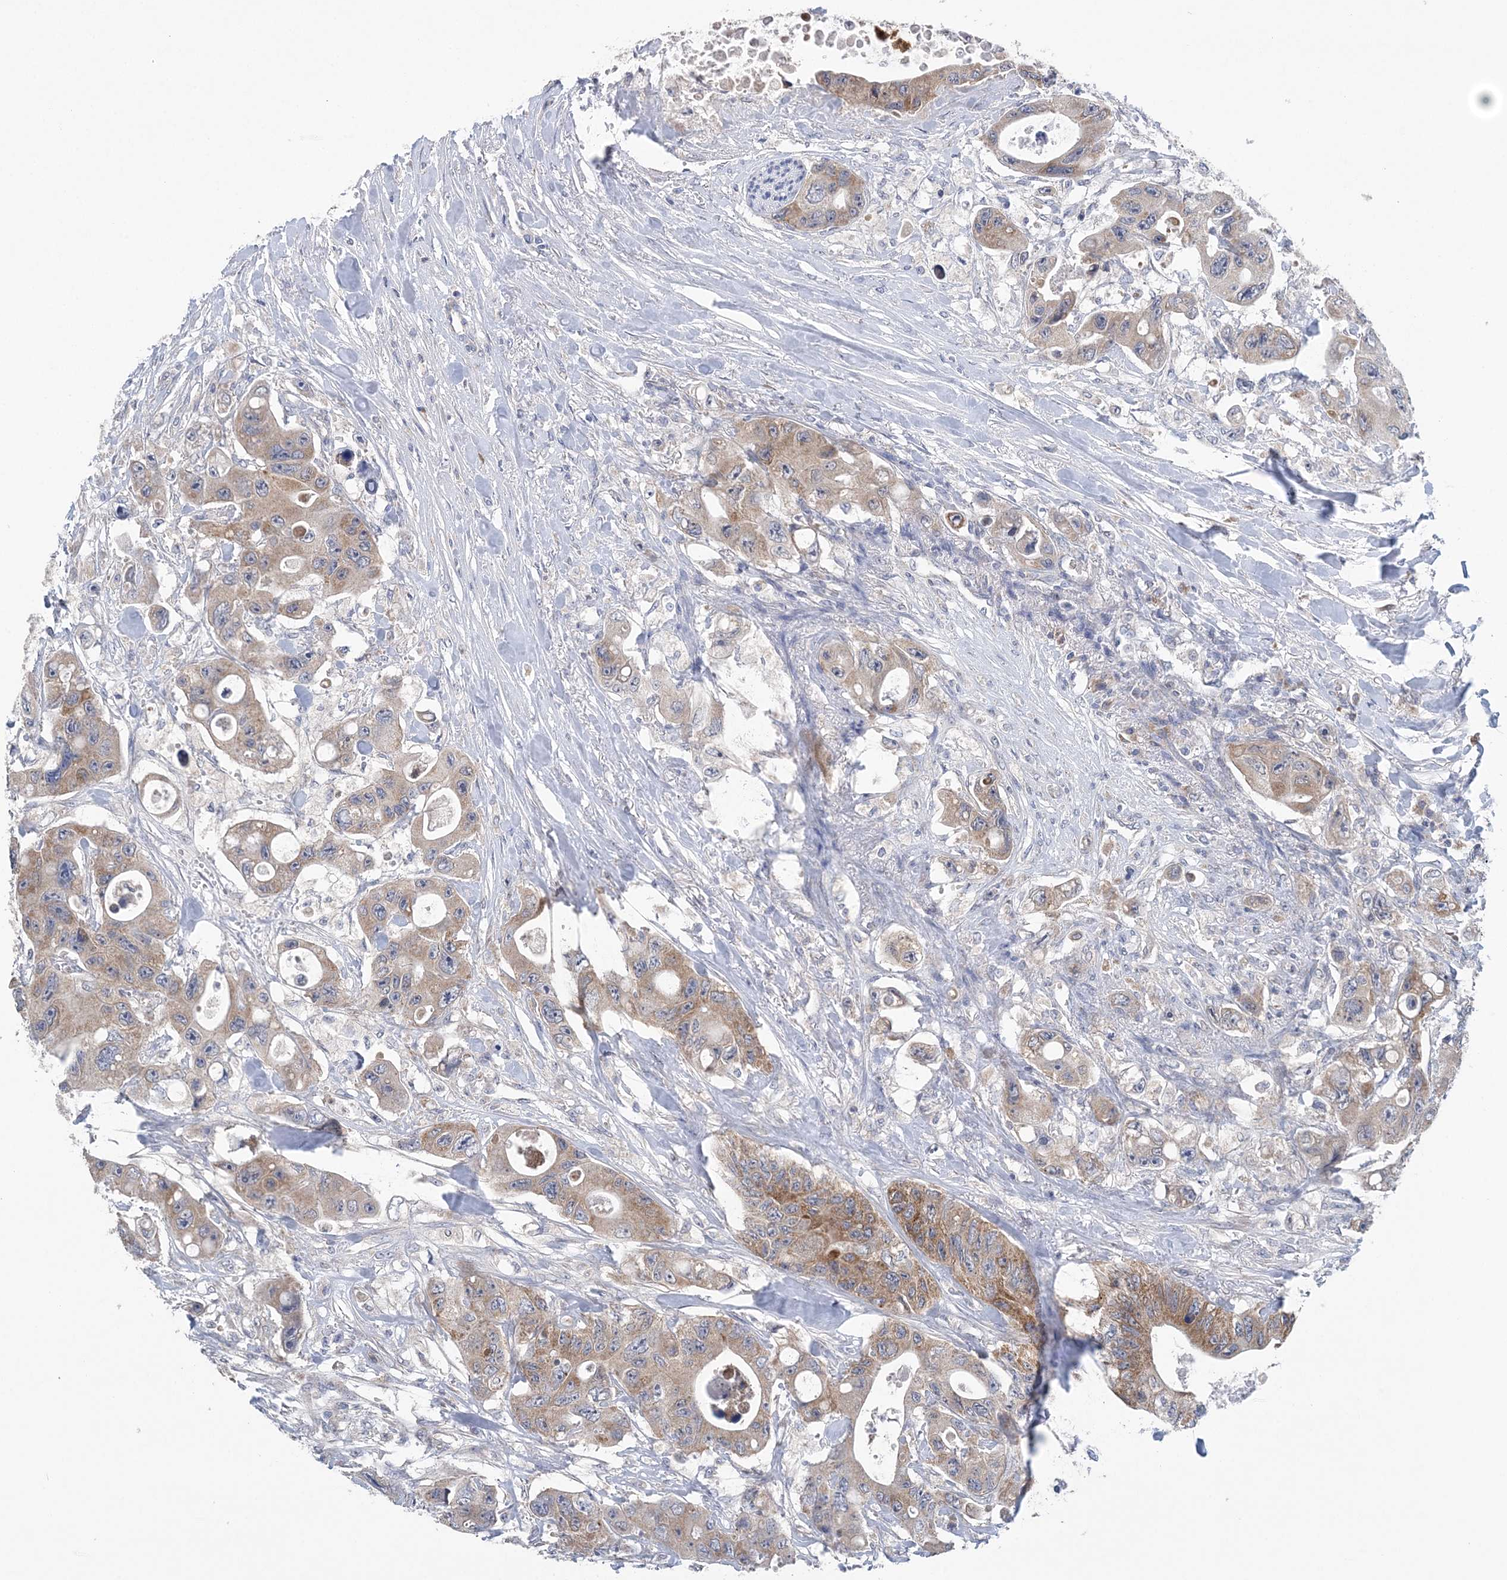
{"staining": {"intensity": "moderate", "quantity": ">75%", "location": "cytoplasmic/membranous"}, "tissue": "colorectal cancer", "cell_type": "Tumor cells", "image_type": "cancer", "snomed": [{"axis": "morphology", "description": "Adenocarcinoma, NOS"}, {"axis": "topography", "description": "Colon"}], "caption": "DAB immunohistochemical staining of human adenocarcinoma (colorectal) displays moderate cytoplasmic/membranous protein positivity in approximately >75% of tumor cells.", "gene": "COPE", "patient": {"sex": "female", "age": 46}}